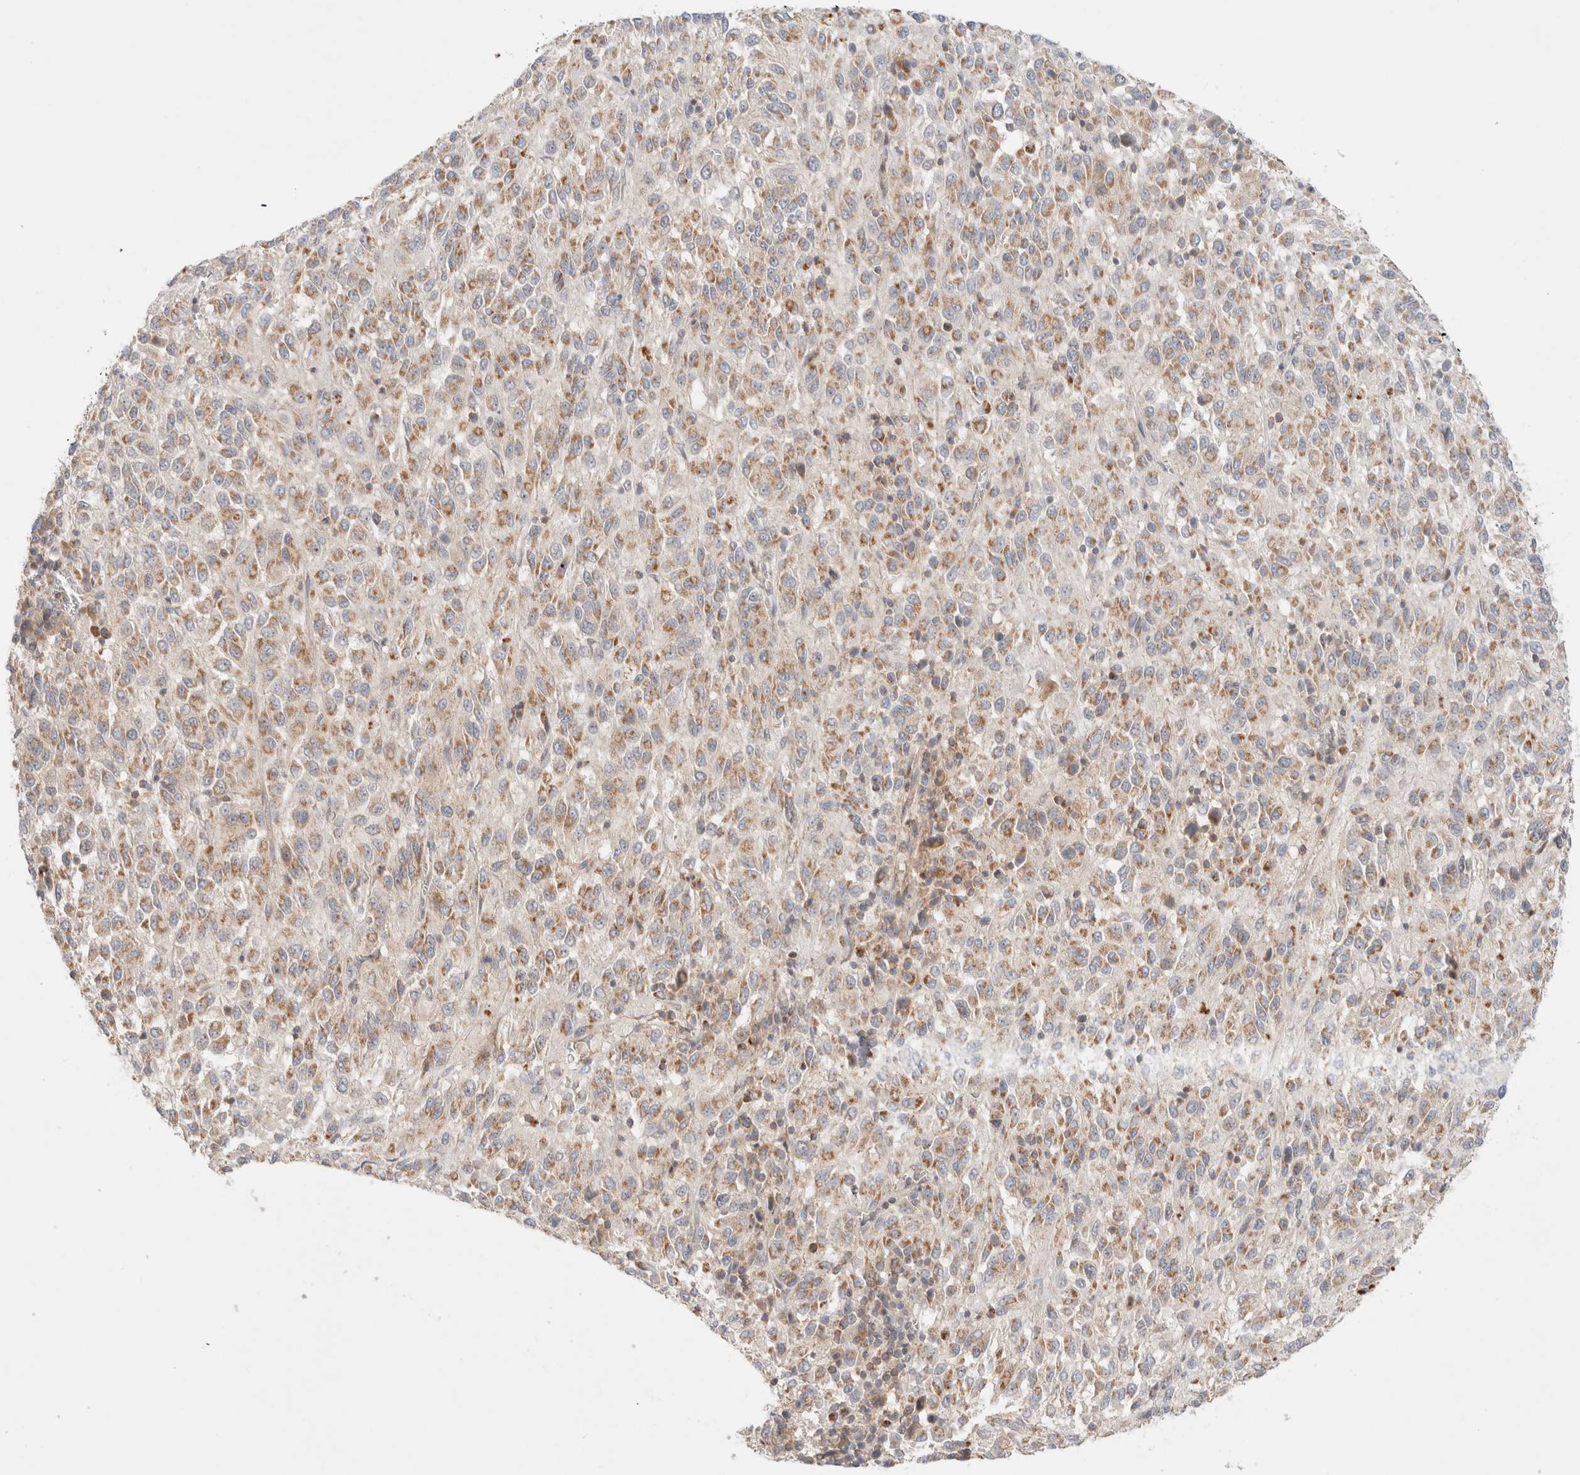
{"staining": {"intensity": "weak", "quantity": ">75%", "location": "cytoplasmic/membranous"}, "tissue": "melanoma", "cell_type": "Tumor cells", "image_type": "cancer", "snomed": [{"axis": "morphology", "description": "Malignant melanoma, Metastatic site"}, {"axis": "topography", "description": "Lung"}], "caption": "An IHC histopathology image of neoplastic tissue is shown. Protein staining in brown labels weak cytoplasmic/membranous positivity in malignant melanoma (metastatic site) within tumor cells.", "gene": "MRM3", "patient": {"sex": "male", "age": 64}}